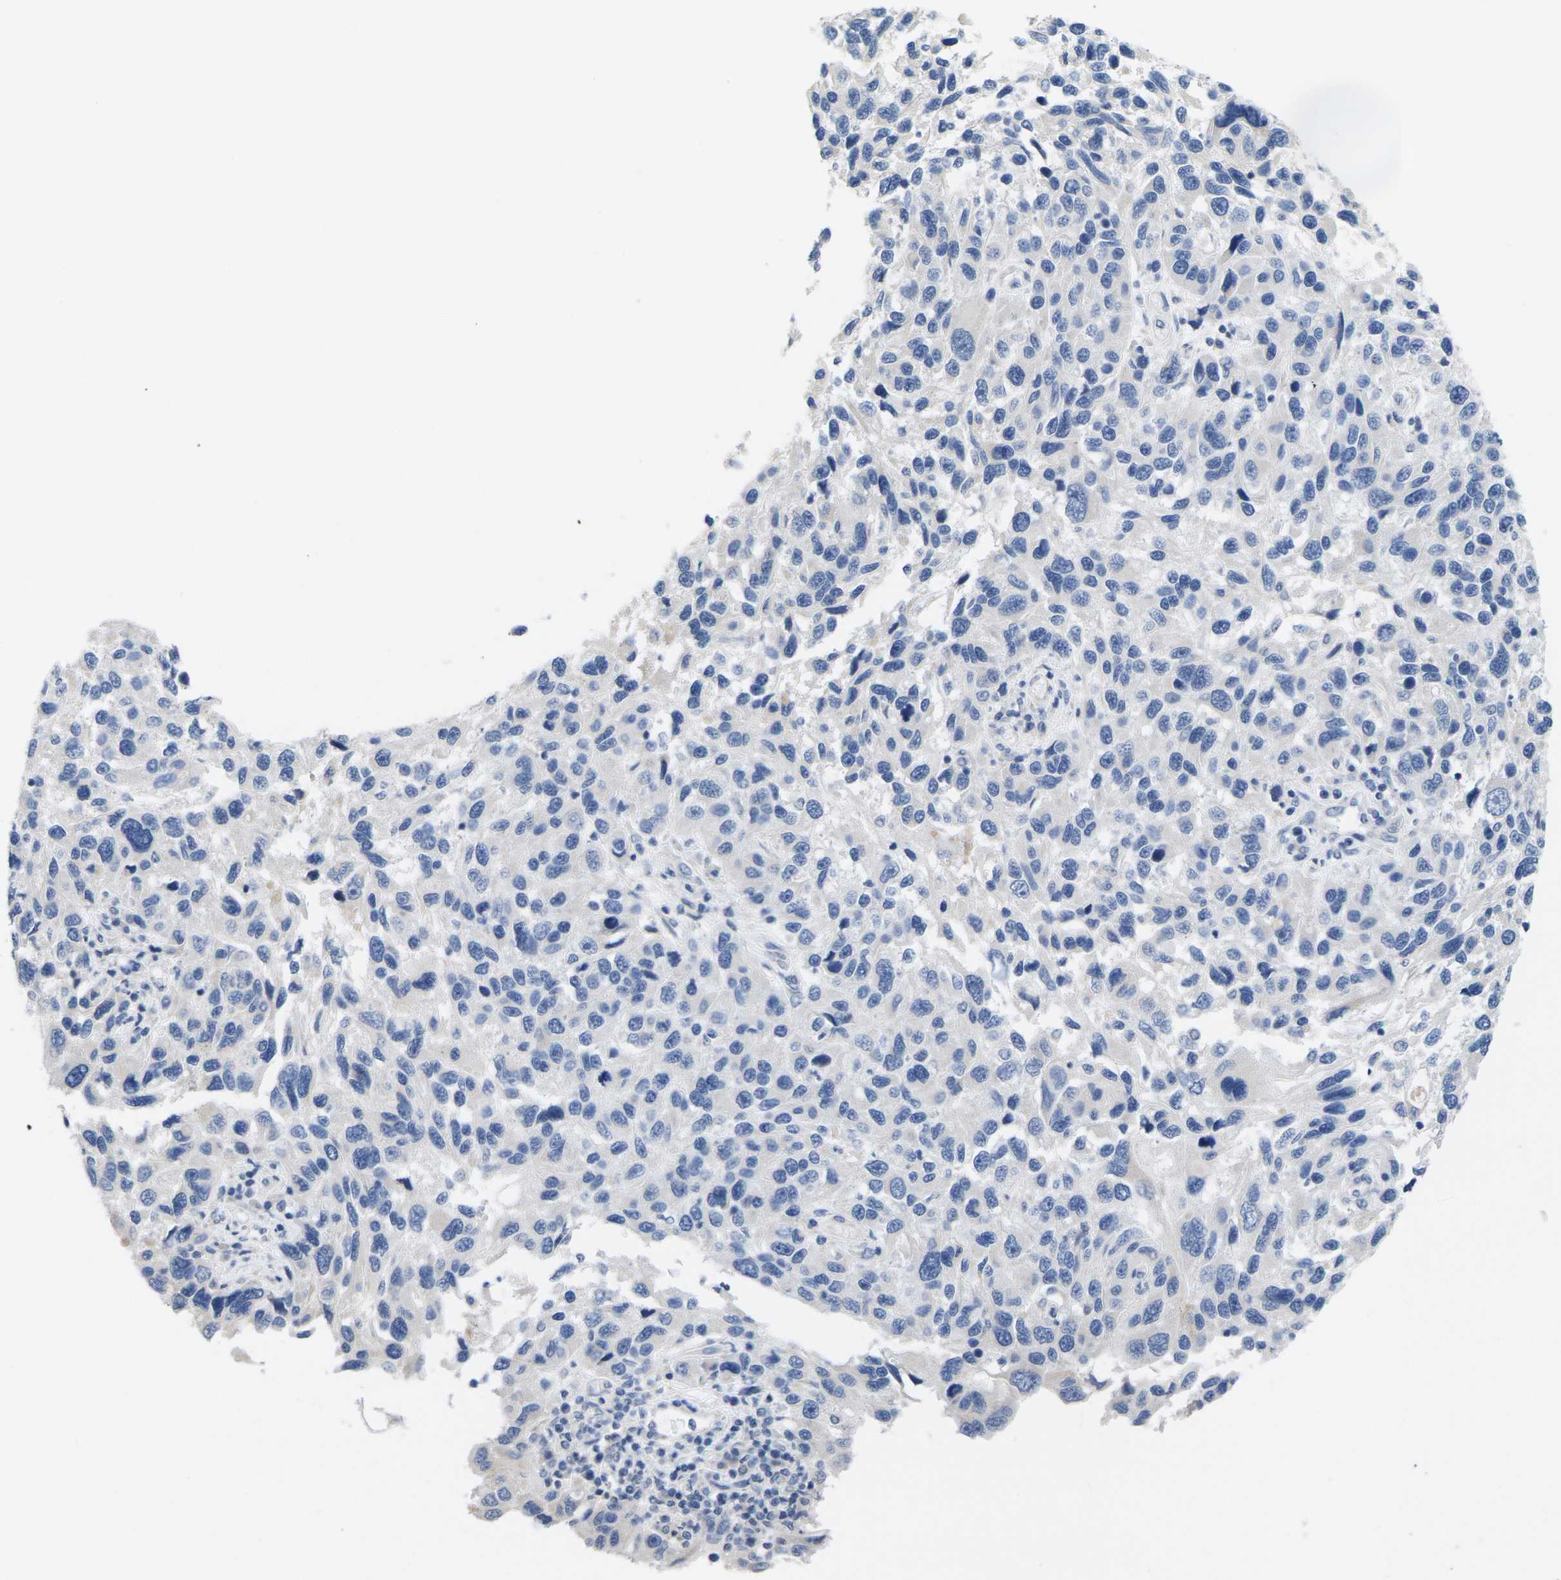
{"staining": {"intensity": "negative", "quantity": "none", "location": "none"}, "tissue": "melanoma", "cell_type": "Tumor cells", "image_type": "cancer", "snomed": [{"axis": "morphology", "description": "Malignant melanoma, NOS"}, {"axis": "topography", "description": "Skin"}], "caption": "Immunohistochemistry (IHC) of human melanoma shows no expression in tumor cells.", "gene": "TNNI3", "patient": {"sex": "male", "age": 53}}